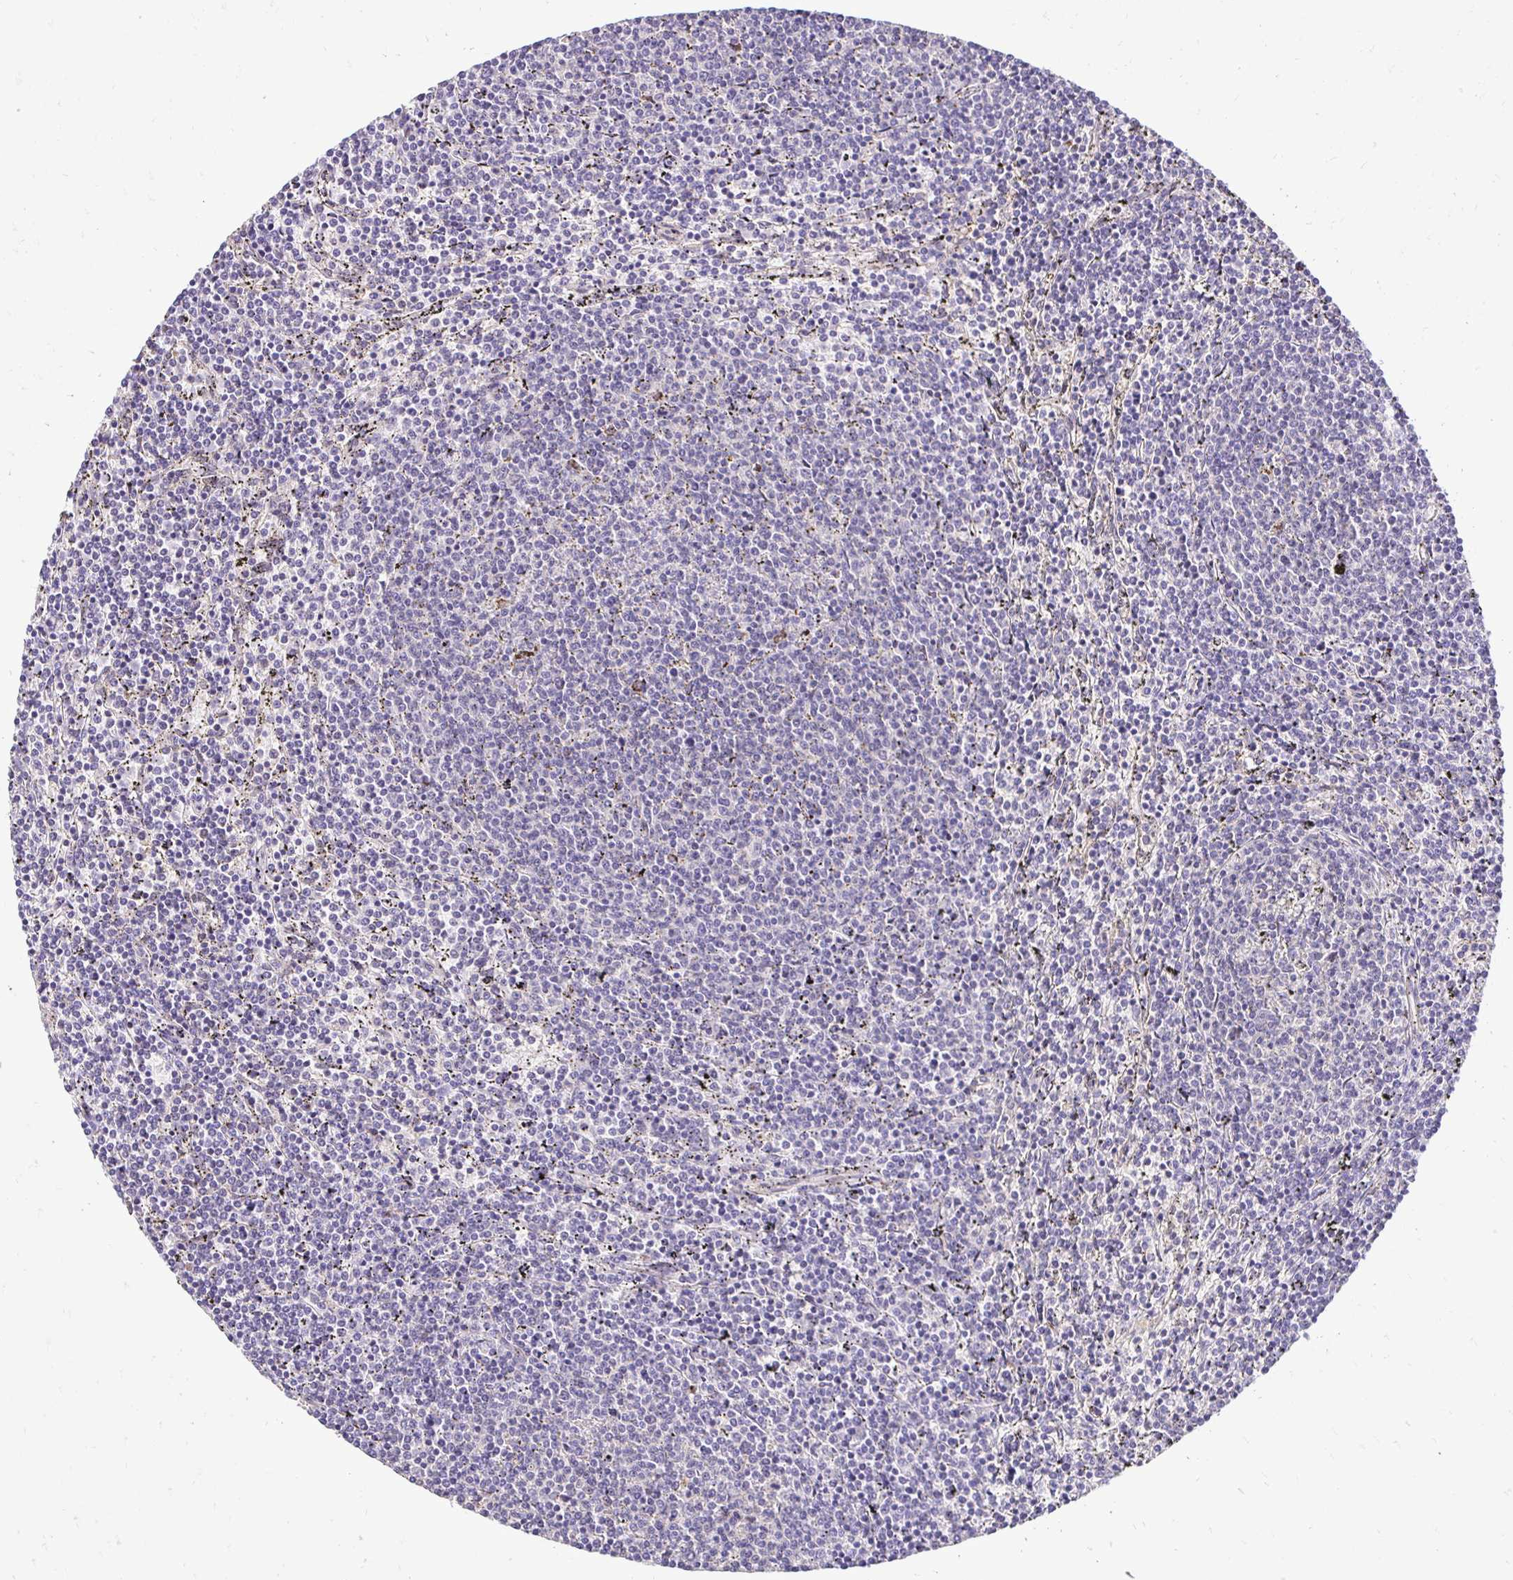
{"staining": {"intensity": "negative", "quantity": "none", "location": "none"}, "tissue": "lymphoma", "cell_type": "Tumor cells", "image_type": "cancer", "snomed": [{"axis": "morphology", "description": "Malignant lymphoma, non-Hodgkin's type, Low grade"}, {"axis": "topography", "description": "Spleen"}], "caption": "Protein analysis of low-grade malignant lymphoma, non-Hodgkin's type reveals no significant staining in tumor cells.", "gene": "SLC9A1", "patient": {"sex": "female", "age": 50}}